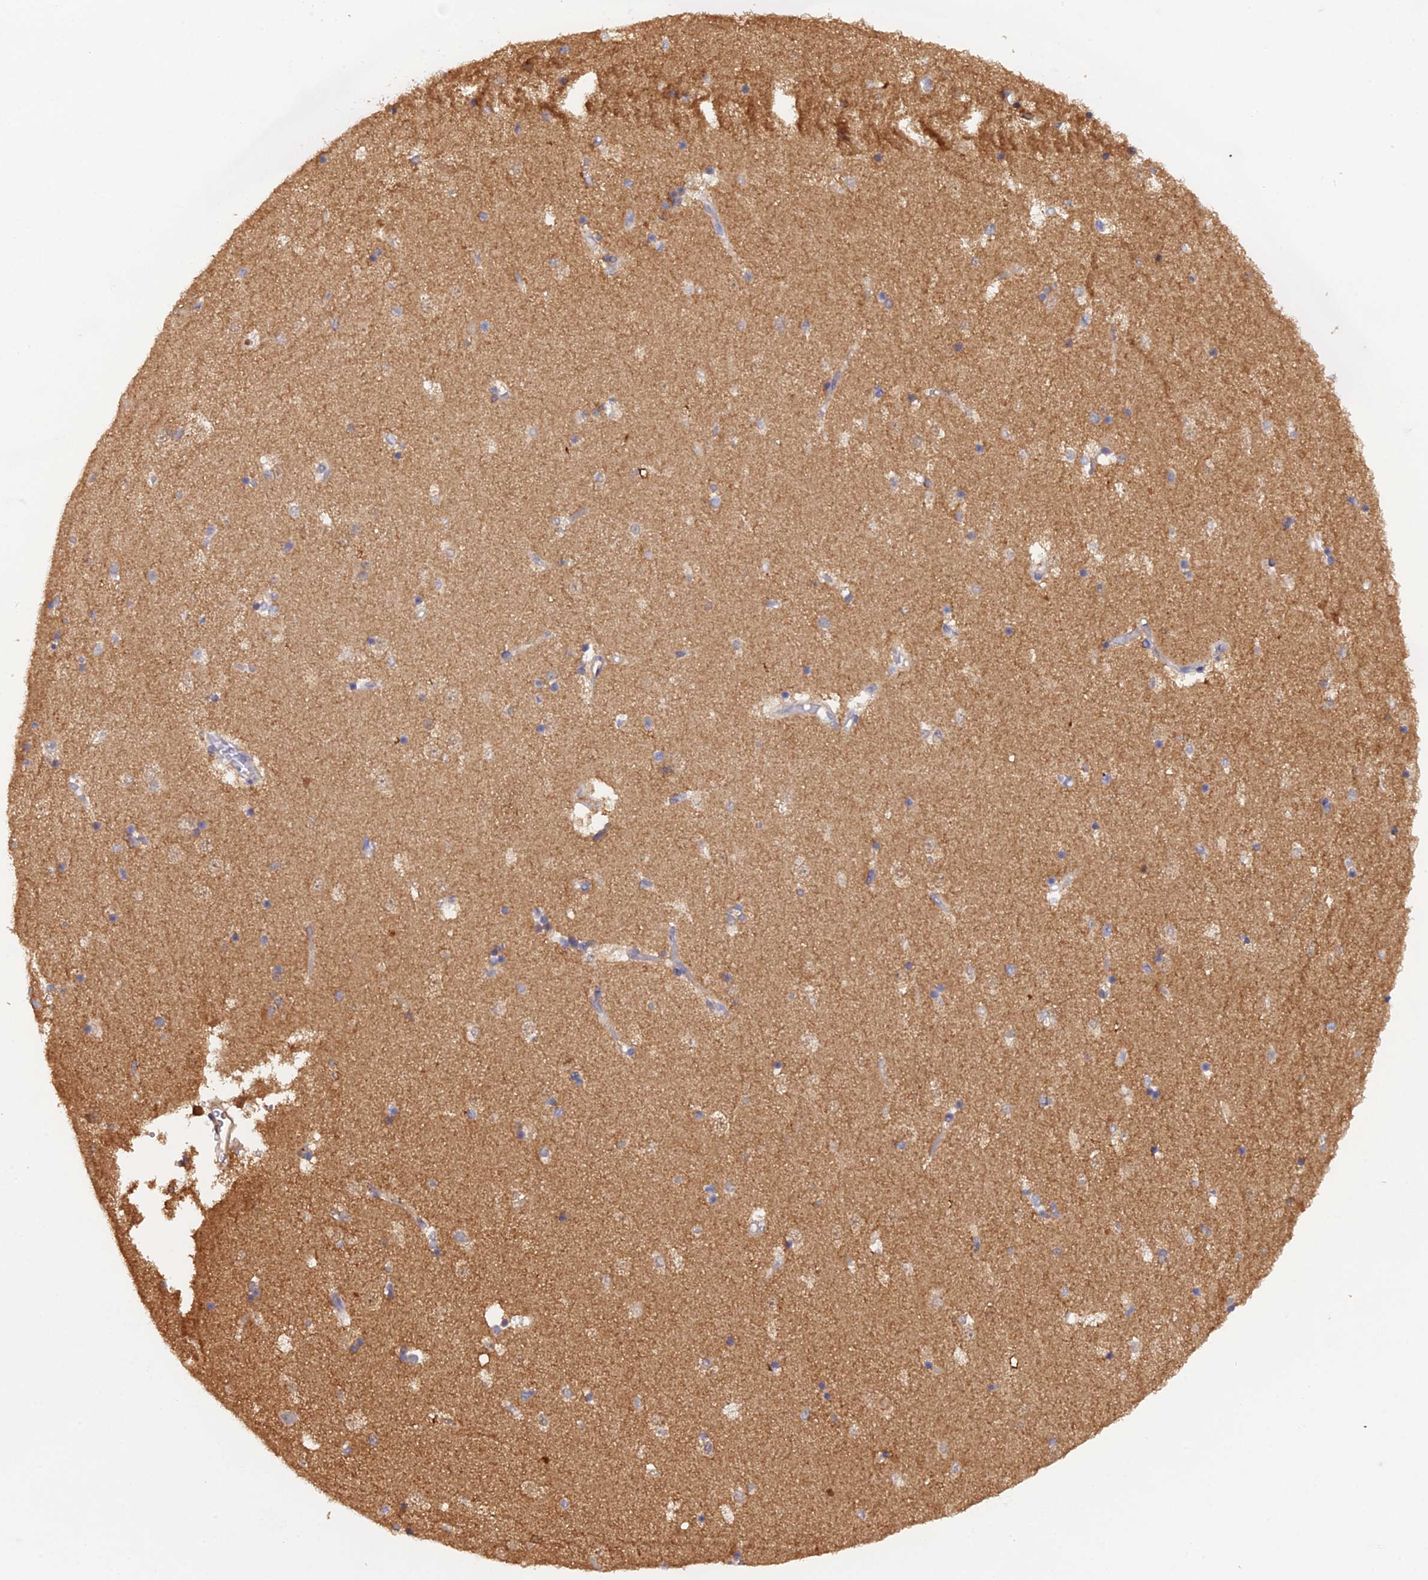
{"staining": {"intensity": "weak", "quantity": "25%-75%", "location": "cytoplasmic/membranous"}, "tissue": "caudate", "cell_type": "Glial cells", "image_type": "normal", "snomed": [{"axis": "morphology", "description": "Normal tissue, NOS"}, {"axis": "topography", "description": "Lateral ventricle wall"}], "caption": "Immunohistochemistry (IHC) histopathology image of benign caudate stained for a protein (brown), which demonstrates low levels of weak cytoplasmic/membranous staining in about 25%-75% of glial cells.", "gene": "HINT1", "patient": {"sex": "female", "age": 52}}